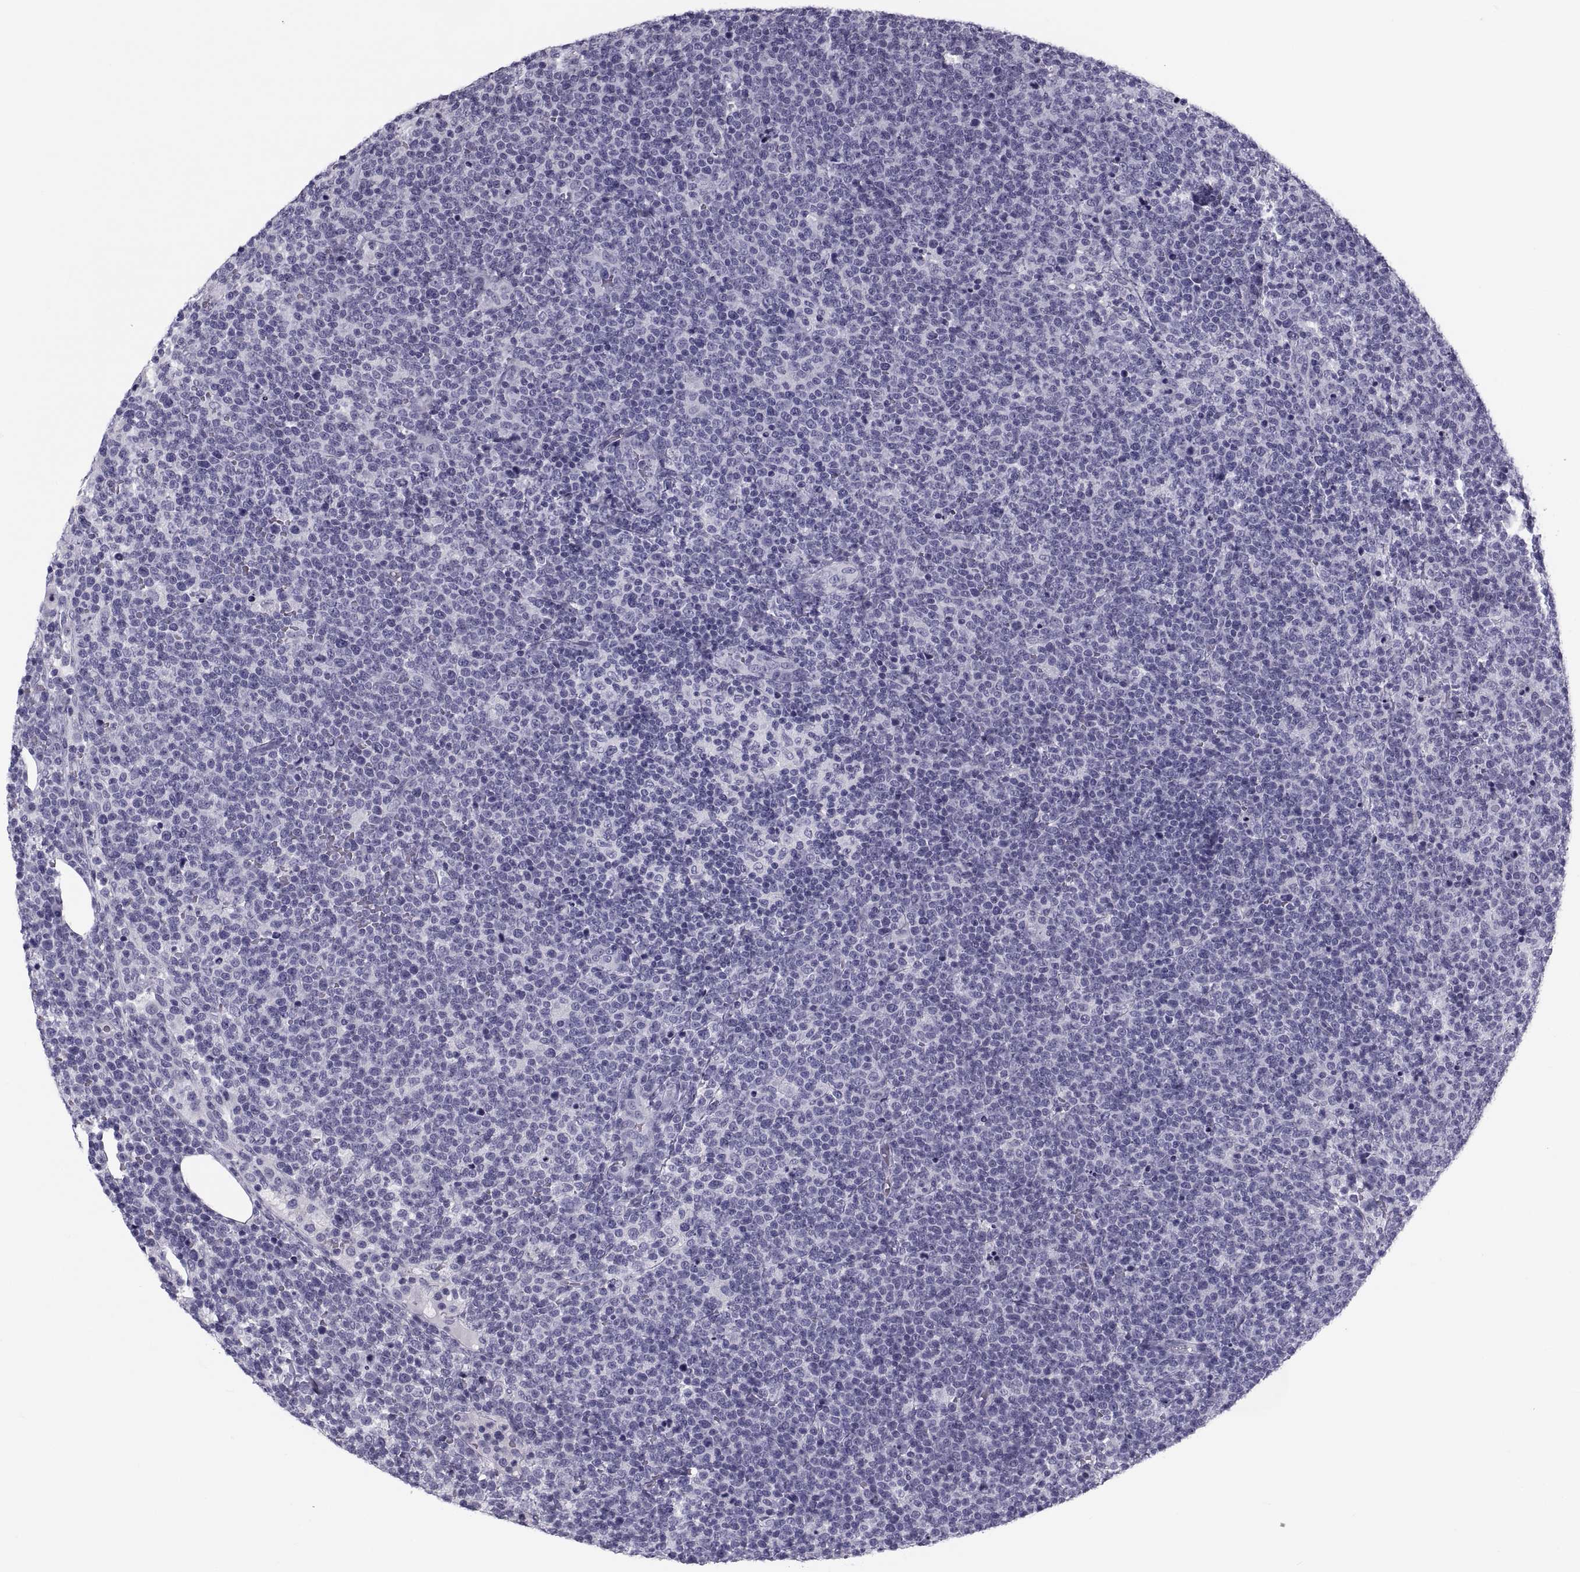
{"staining": {"intensity": "negative", "quantity": "none", "location": "none"}, "tissue": "lymphoma", "cell_type": "Tumor cells", "image_type": "cancer", "snomed": [{"axis": "morphology", "description": "Malignant lymphoma, non-Hodgkin's type, High grade"}, {"axis": "topography", "description": "Lymph node"}], "caption": "Photomicrograph shows no protein staining in tumor cells of high-grade malignant lymphoma, non-Hodgkin's type tissue.", "gene": "CRISP1", "patient": {"sex": "male", "age": 61}}